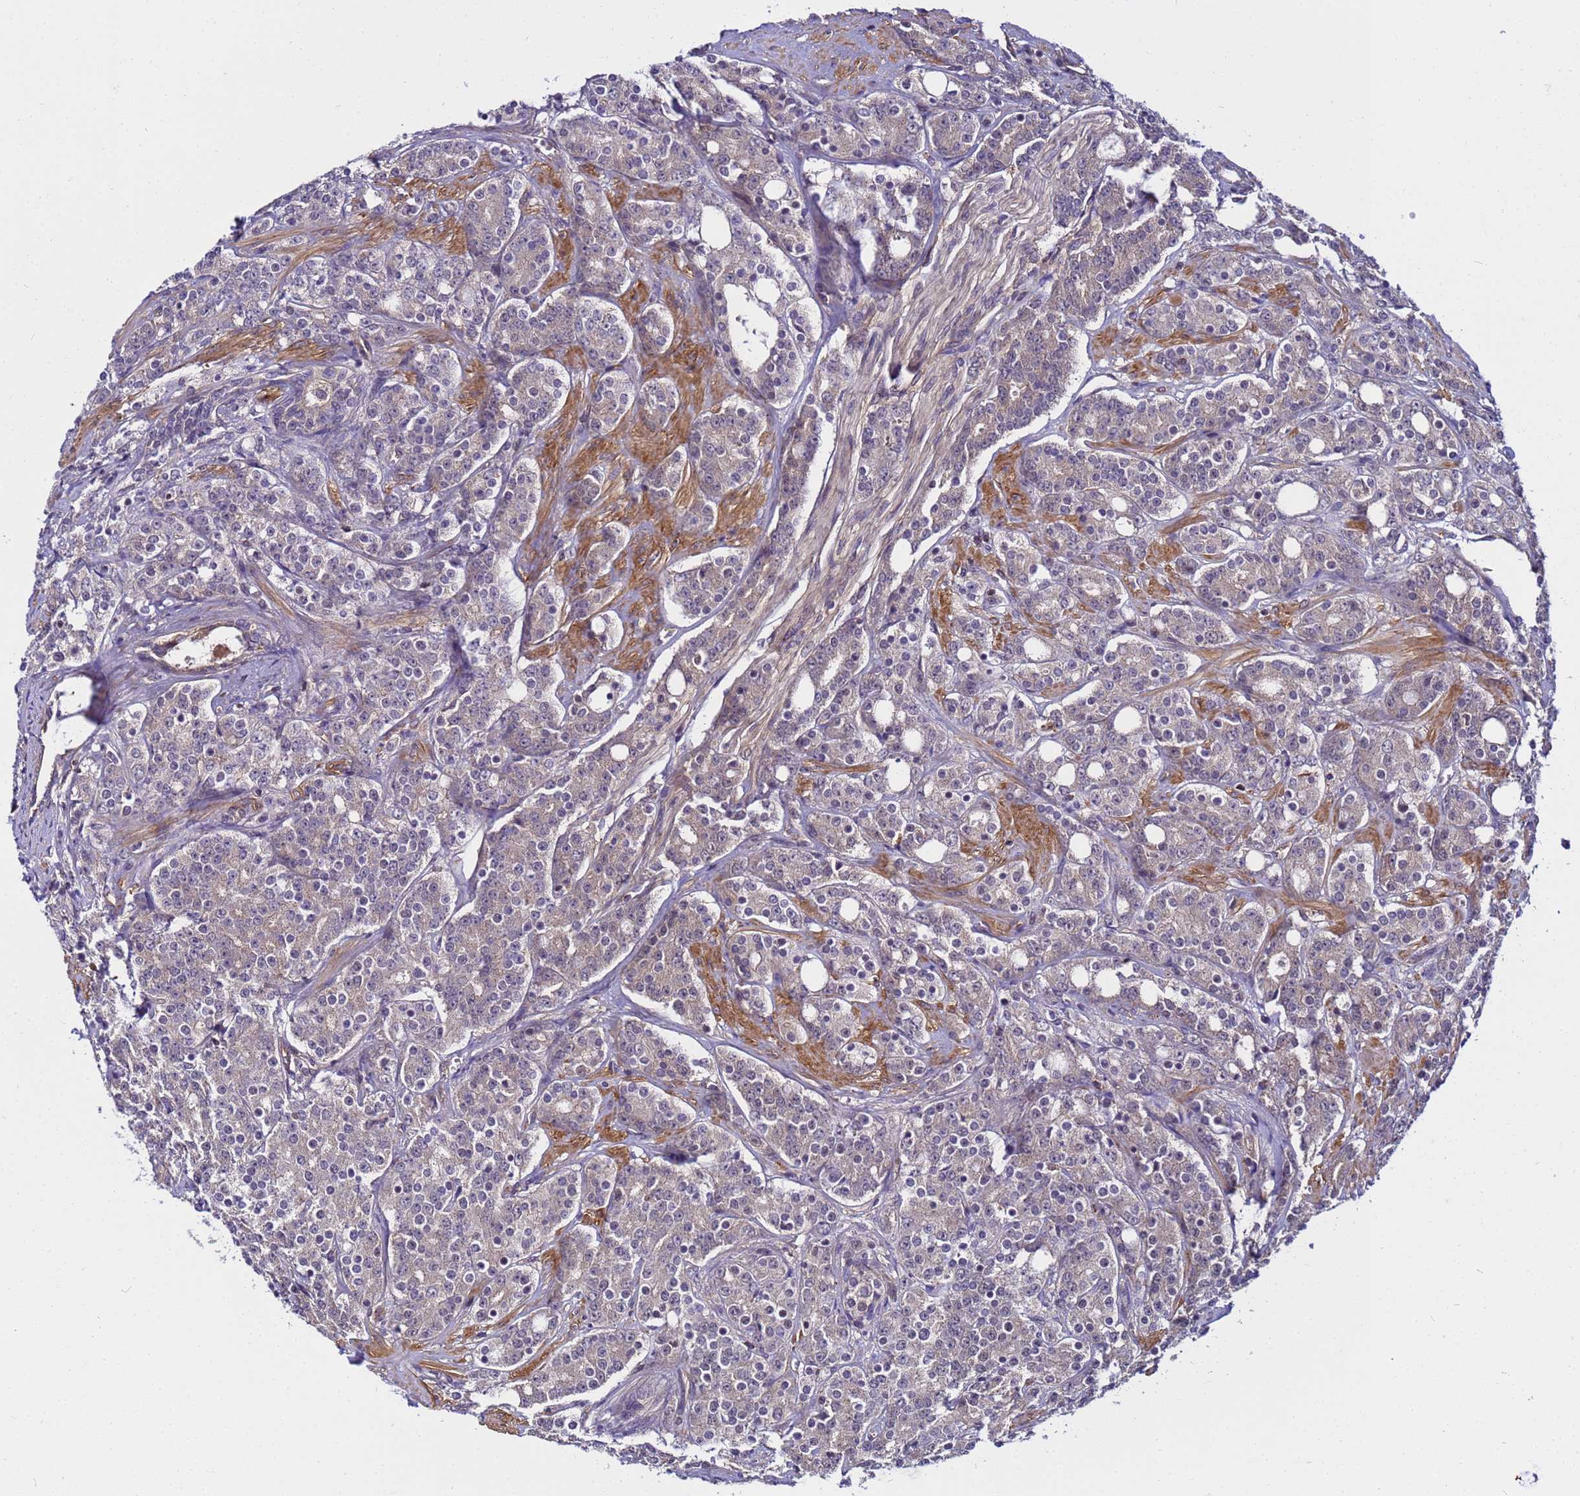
{"staining": {"intensity": "negative", "quantity": "none", "location": "none"}, "tissue": "prostate cancer", "cell_type": "Tumor cells", "image_type": "cancer", "snomed": [{"axis": "morphology", "description": "Adenocarcinoma, High grade"}, {"axis": "topography", "description": "Prostate"}], "caption": "The immunohistochemistry micrograph has no significant expression in tumor cells of prostate adenocarcinoma (high-grade) tissue.", "gene": "STK38", "patient": {"sex": "male", "age": 62}}